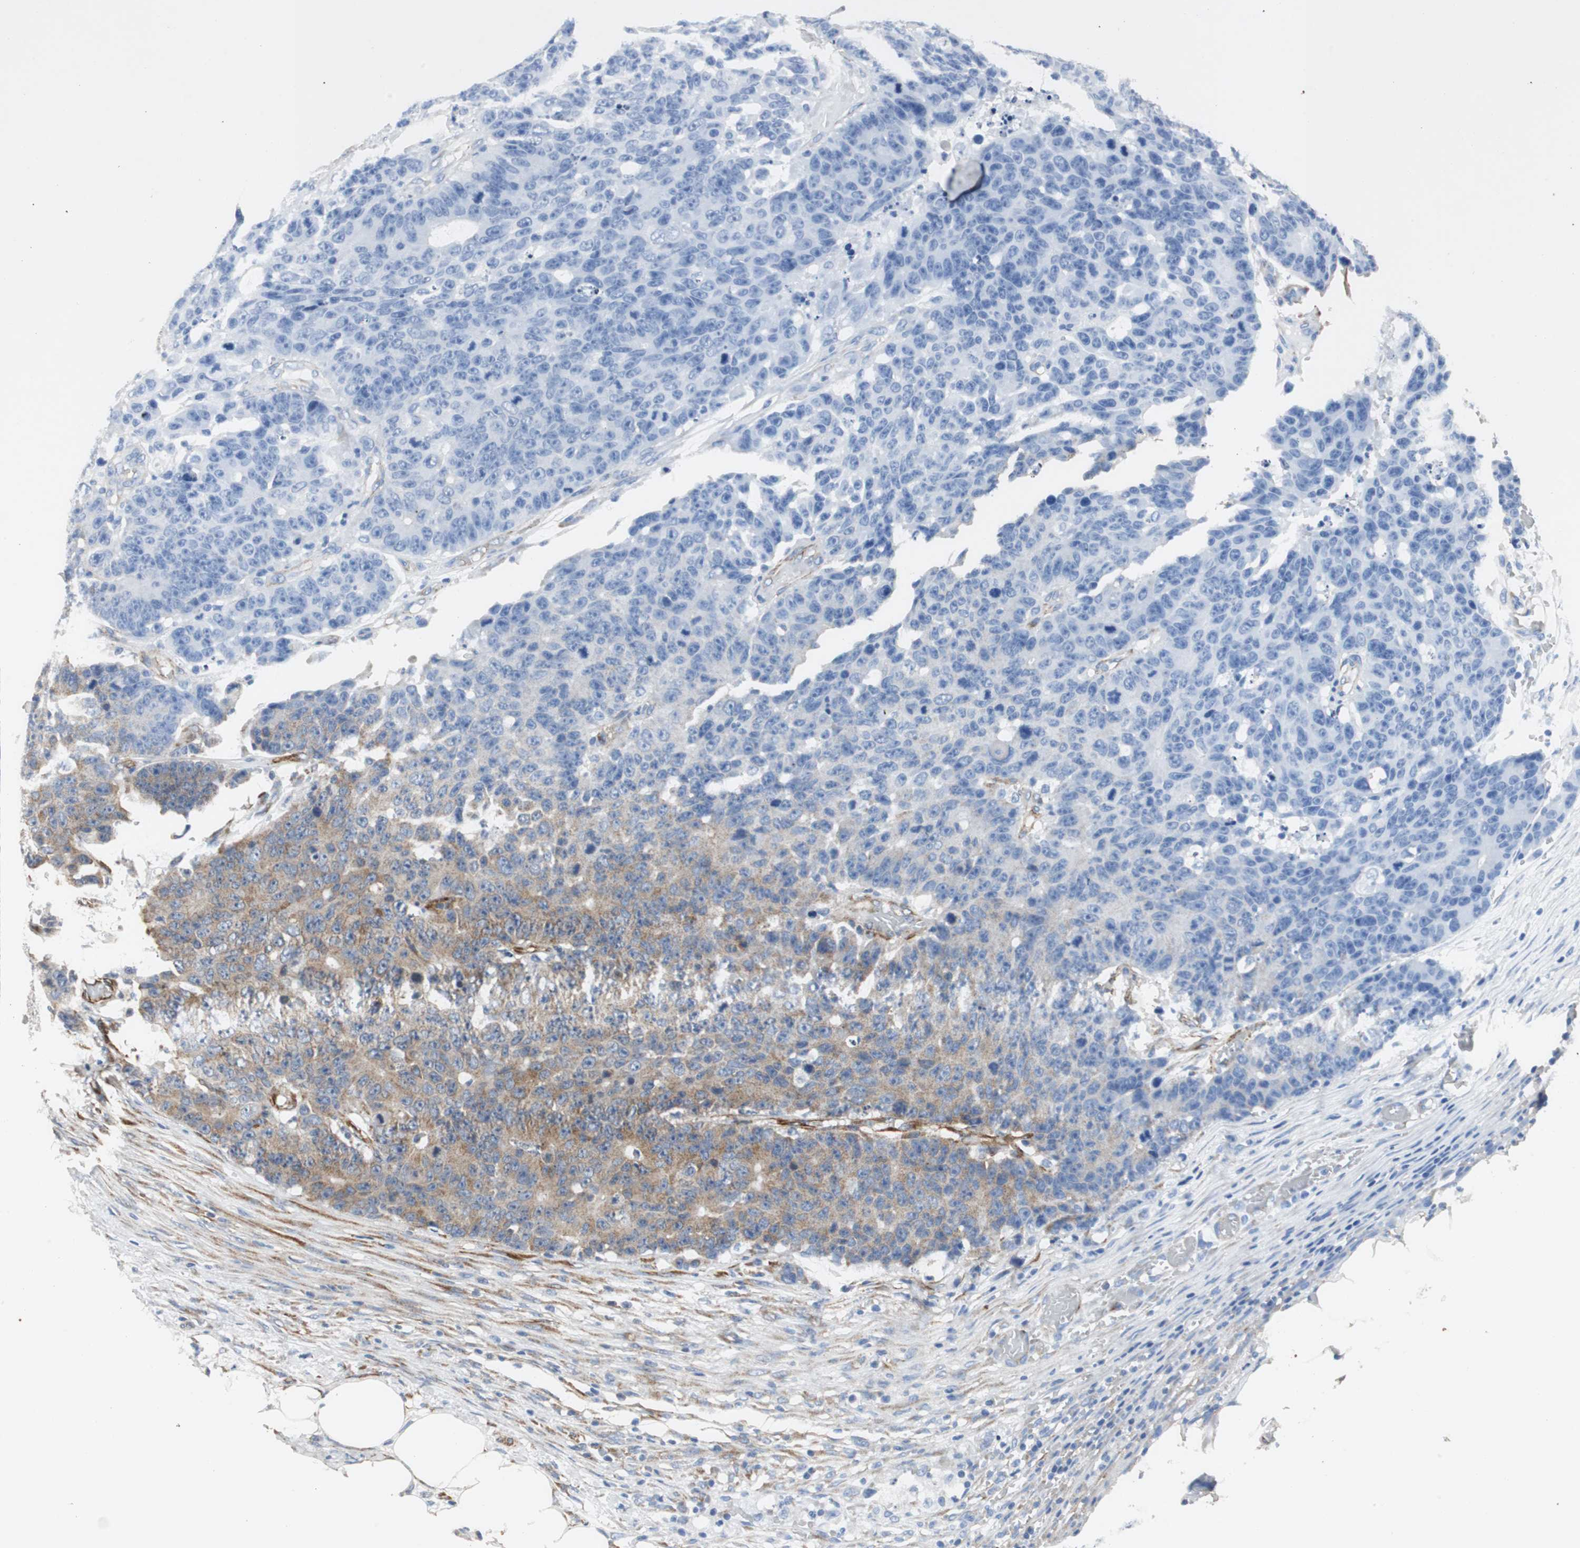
{"staining": {"intensity": "moderate", "quantity": "25%-75%", "location": "cytoplasmic/membranous"}, "tissue": "colorectal cancer", "cell_type": "Tumor cells", "image_type": "cancer", "snomed": [{"axis": "morphology", "description": "Adenocarcinoma, NOS"}, {"axis": "topography", "description": "Colon"}], "caption": "Immunohistochemical staining of human colorectal cancer demonstrates medium levels of moderate cytoplasmic/membranous protein expression in approximately 25%-75% of tumor cells.", "gene": "ISCU", "patient": {"sex": "female", "age": 86}}